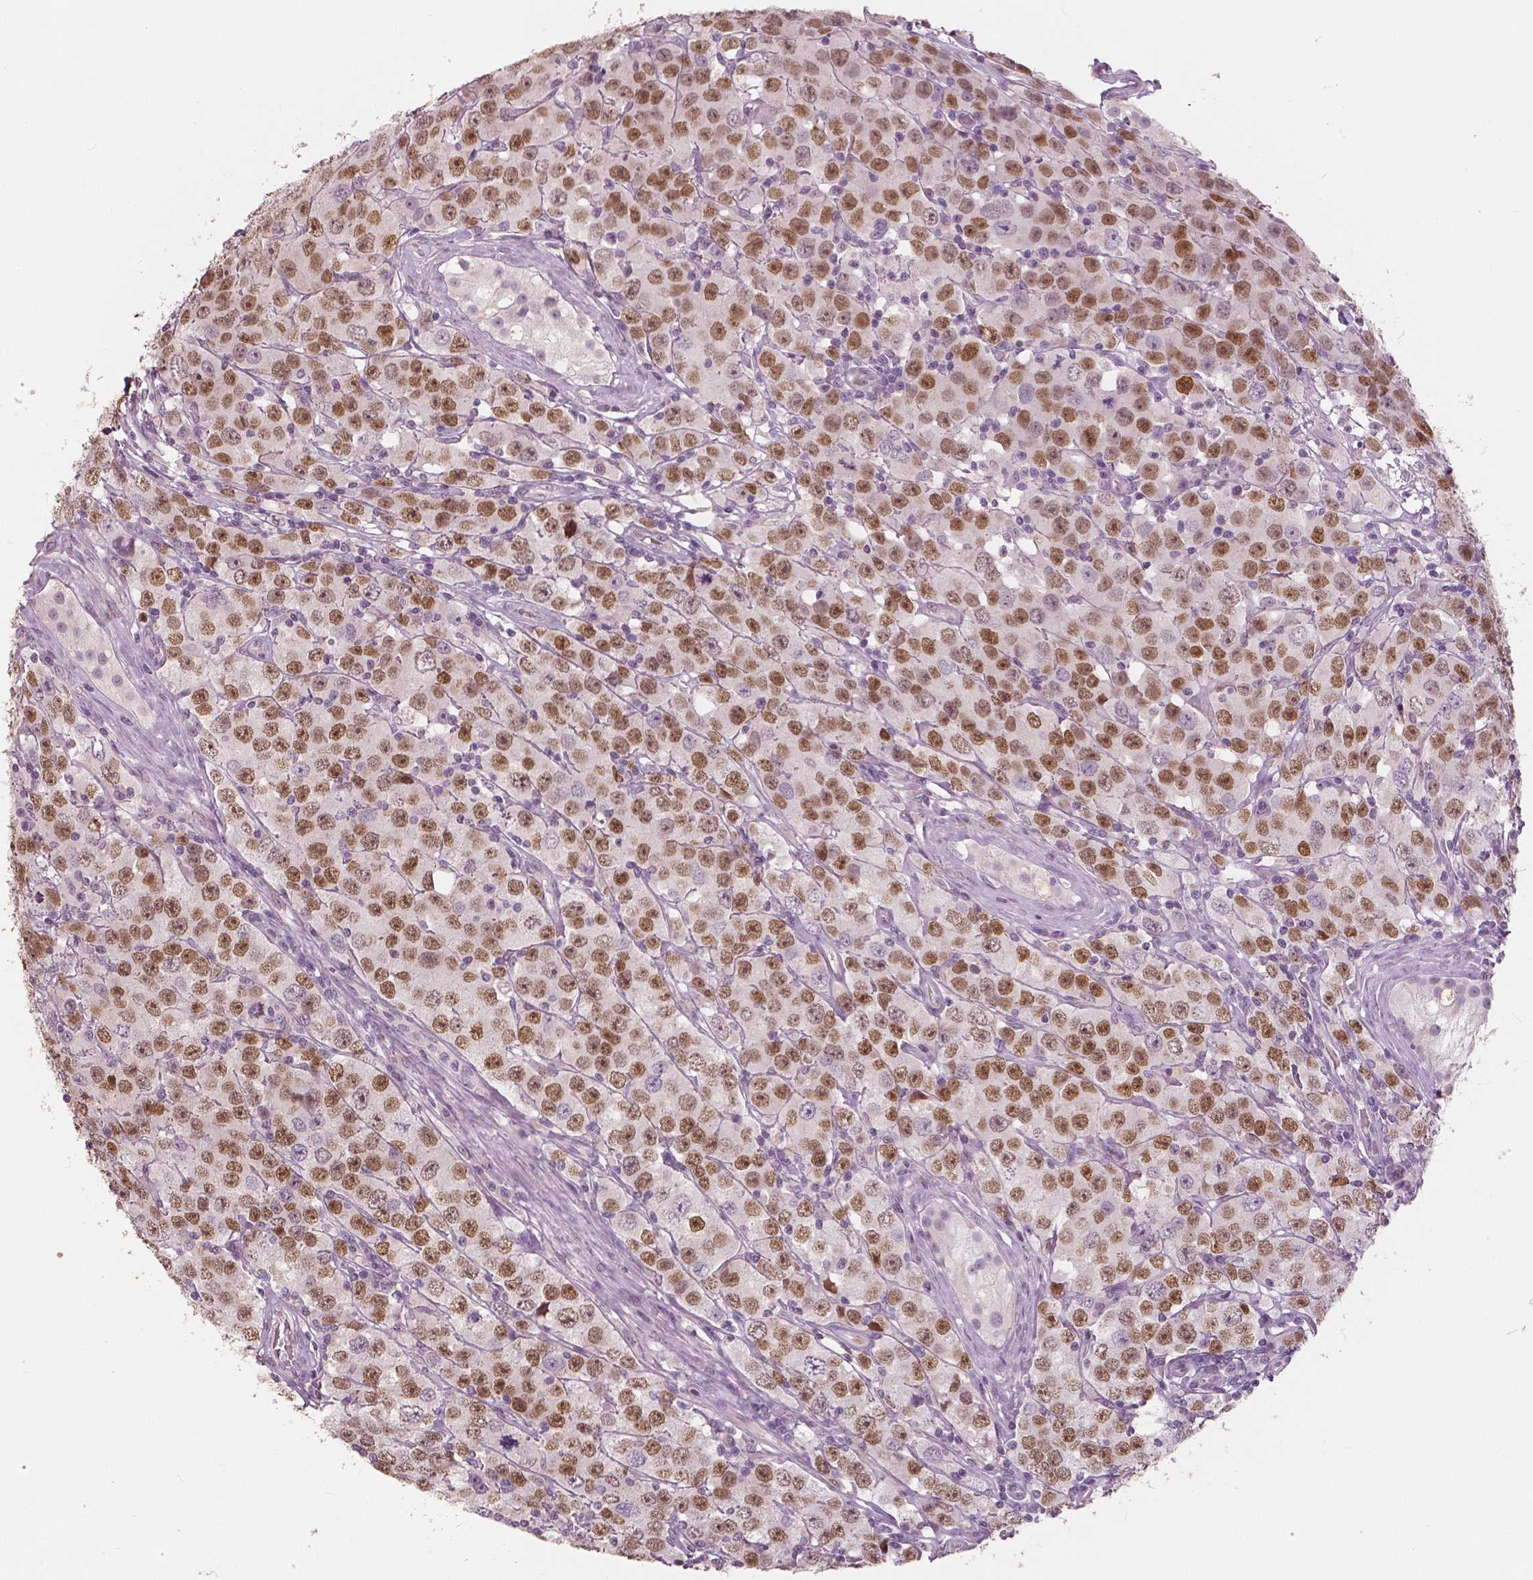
{"staining": {"intensity": "moderate", "quantity": ">75%", "location": "nuclear"}, "tissue": "testis cancer", "cell_type": "Tumor cells", "image_type": "cancer", "snomed": [{"axis": "morphology", "description": "Seminoma, NOS"}, {"axis": "topography", "description": "Testis"}], "caption": "IHC photomicrograph of testis cancer stained for a protein (brown), which demonstrates medium levels of moderate nuclear expression in about >75% of tumor cells.", "gene": "NANOG", "patient": {"sex": "male", "age": 52}}